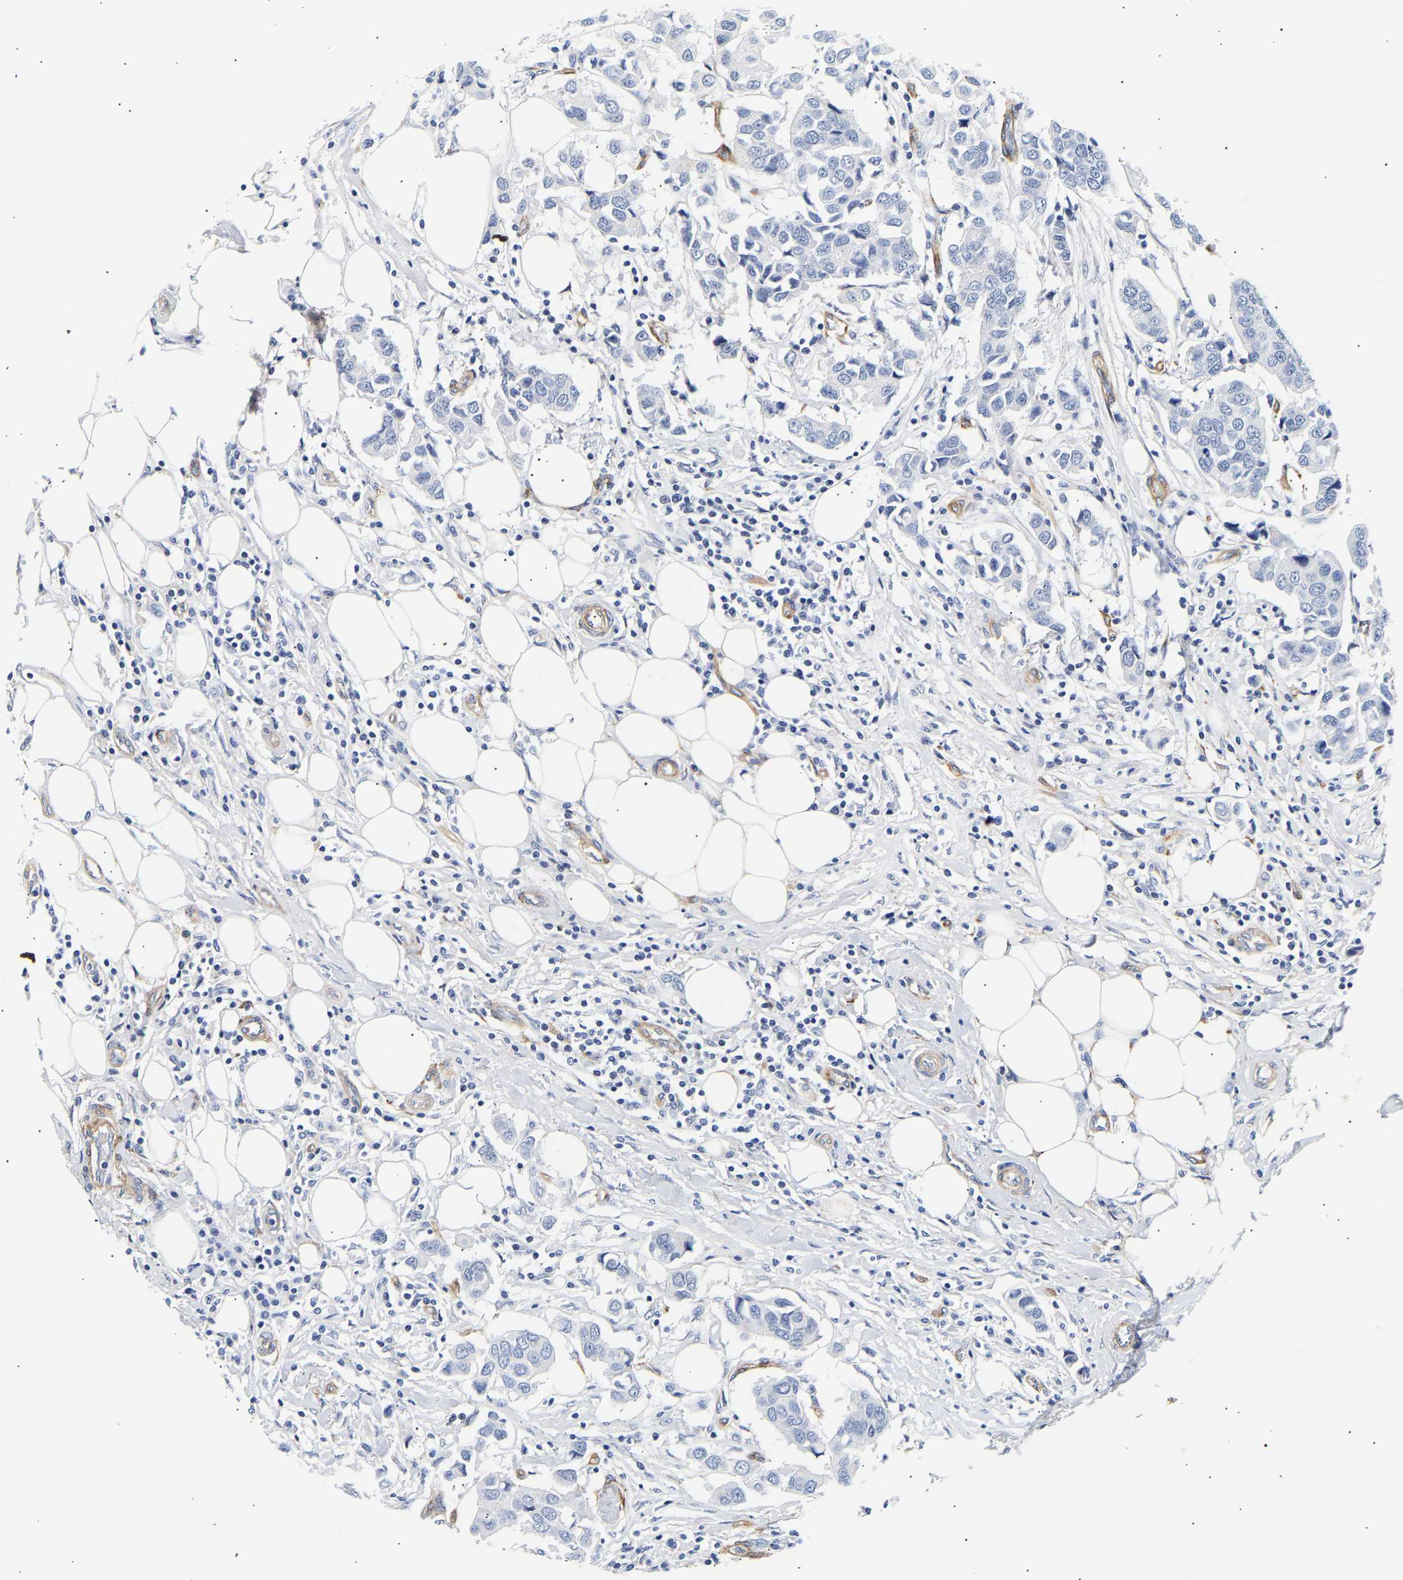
{"staining": {"intensity": "negative", "quantity": "none", "location": "none"}, "tissue": "breast cancer", "cell_type": "Tumor cells", "image_type": "cancer", "snomed": [{"axis": "morphology", "description": "Duct carcinoma"}, {"axis": "topography", "description": "Breast"}], "caption": "This is an immunohistochemistry micrograph of human breast cancer (invasive ductal carcinoma). There is no positivity in tumor cells.", "gene": "IGFBP7", "patient": {"sex": "female", "age": 80}}